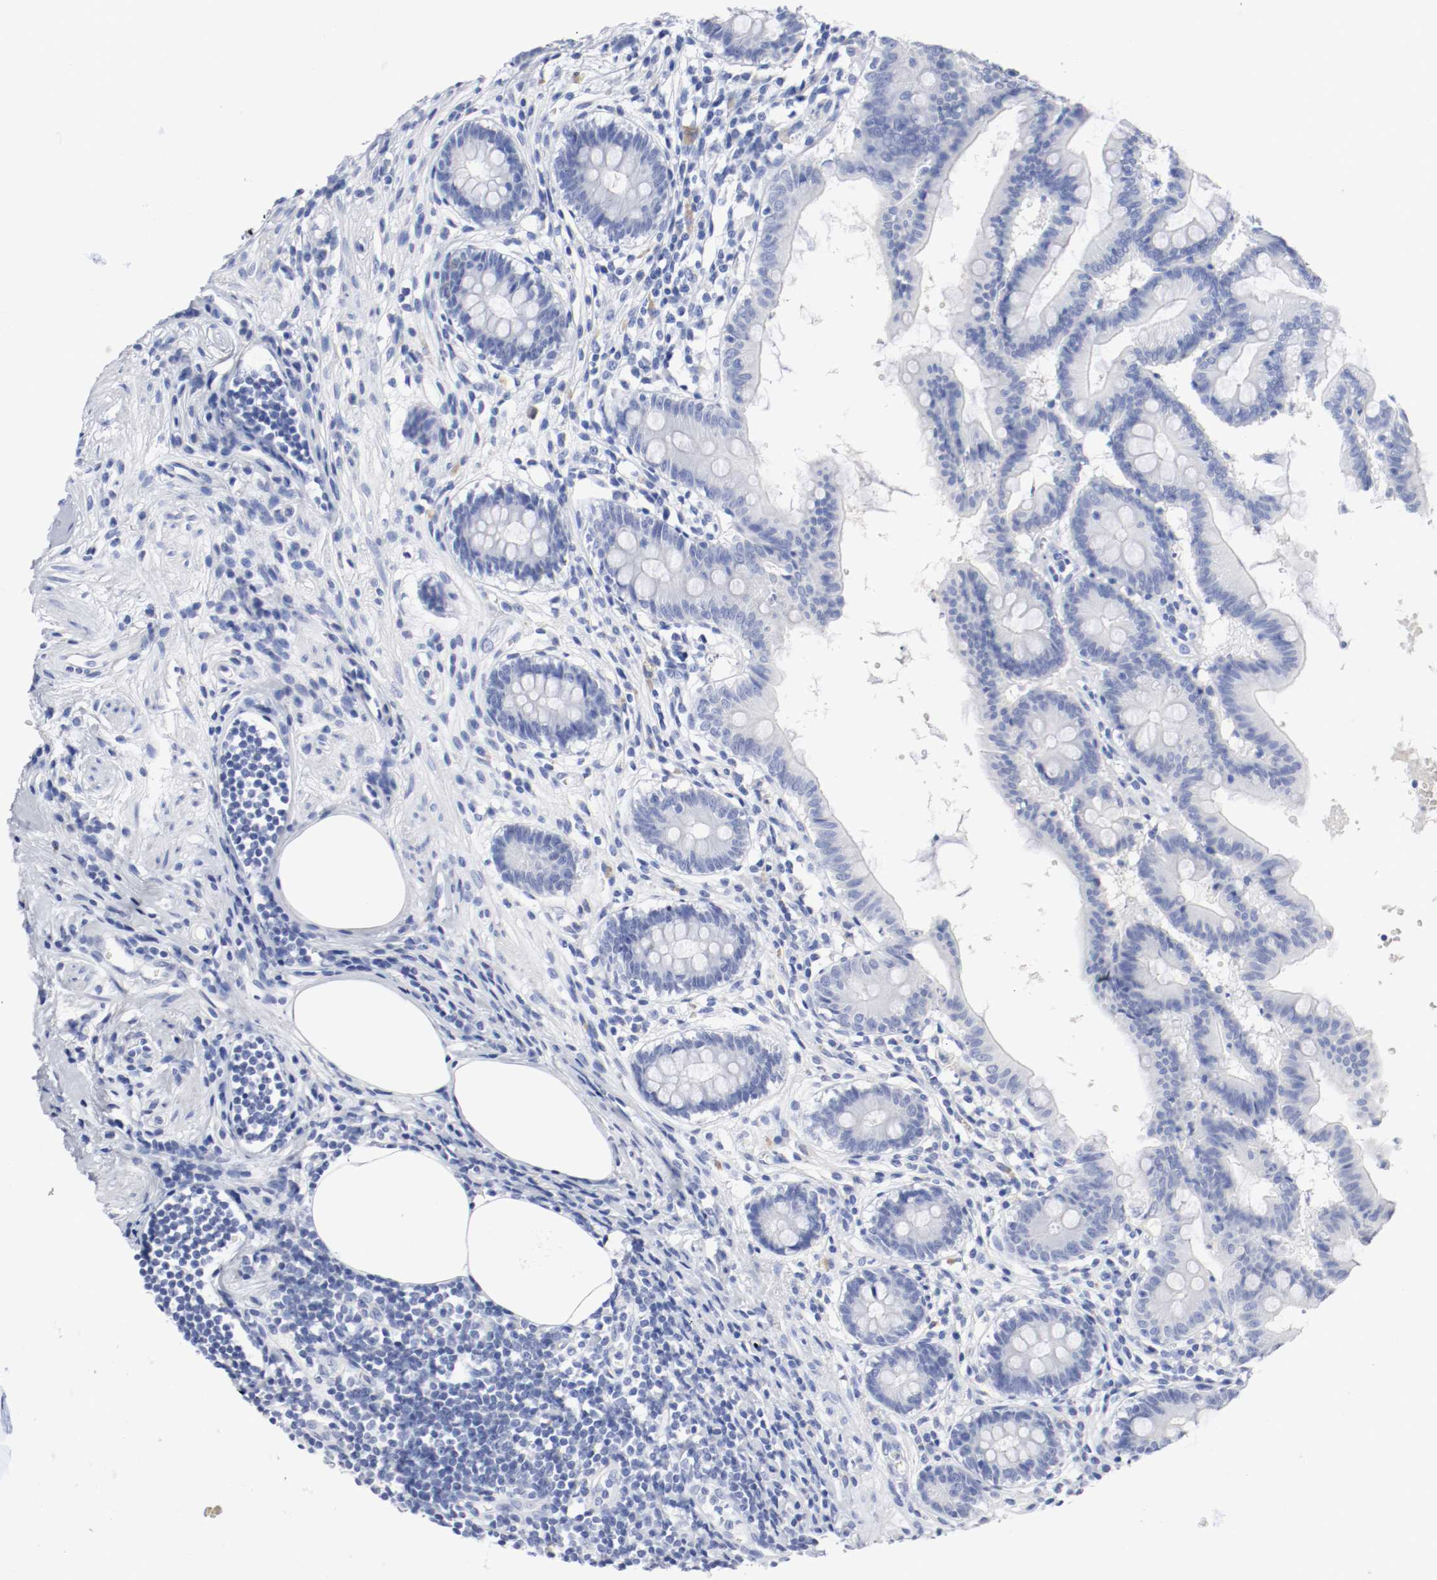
{"staining": {"intensity": "negative", "quantity": "none", "location": "none"}, "tissue": "appendix", "cell_type": "Glandular cells", "image_type": "normal", "snomed": [{"axis": "morphology", "description": "Normal tissue, NOS"}, {"axis": "topography", "description": "Appendix"}], "caption": "DAB (3,3'-diaminobenzidine) immunohistochemical staining of benign appendix shows no significant expression in glandular cells.", "gene": "GAD1", "patient": {"sex": "female", "age": 50}}